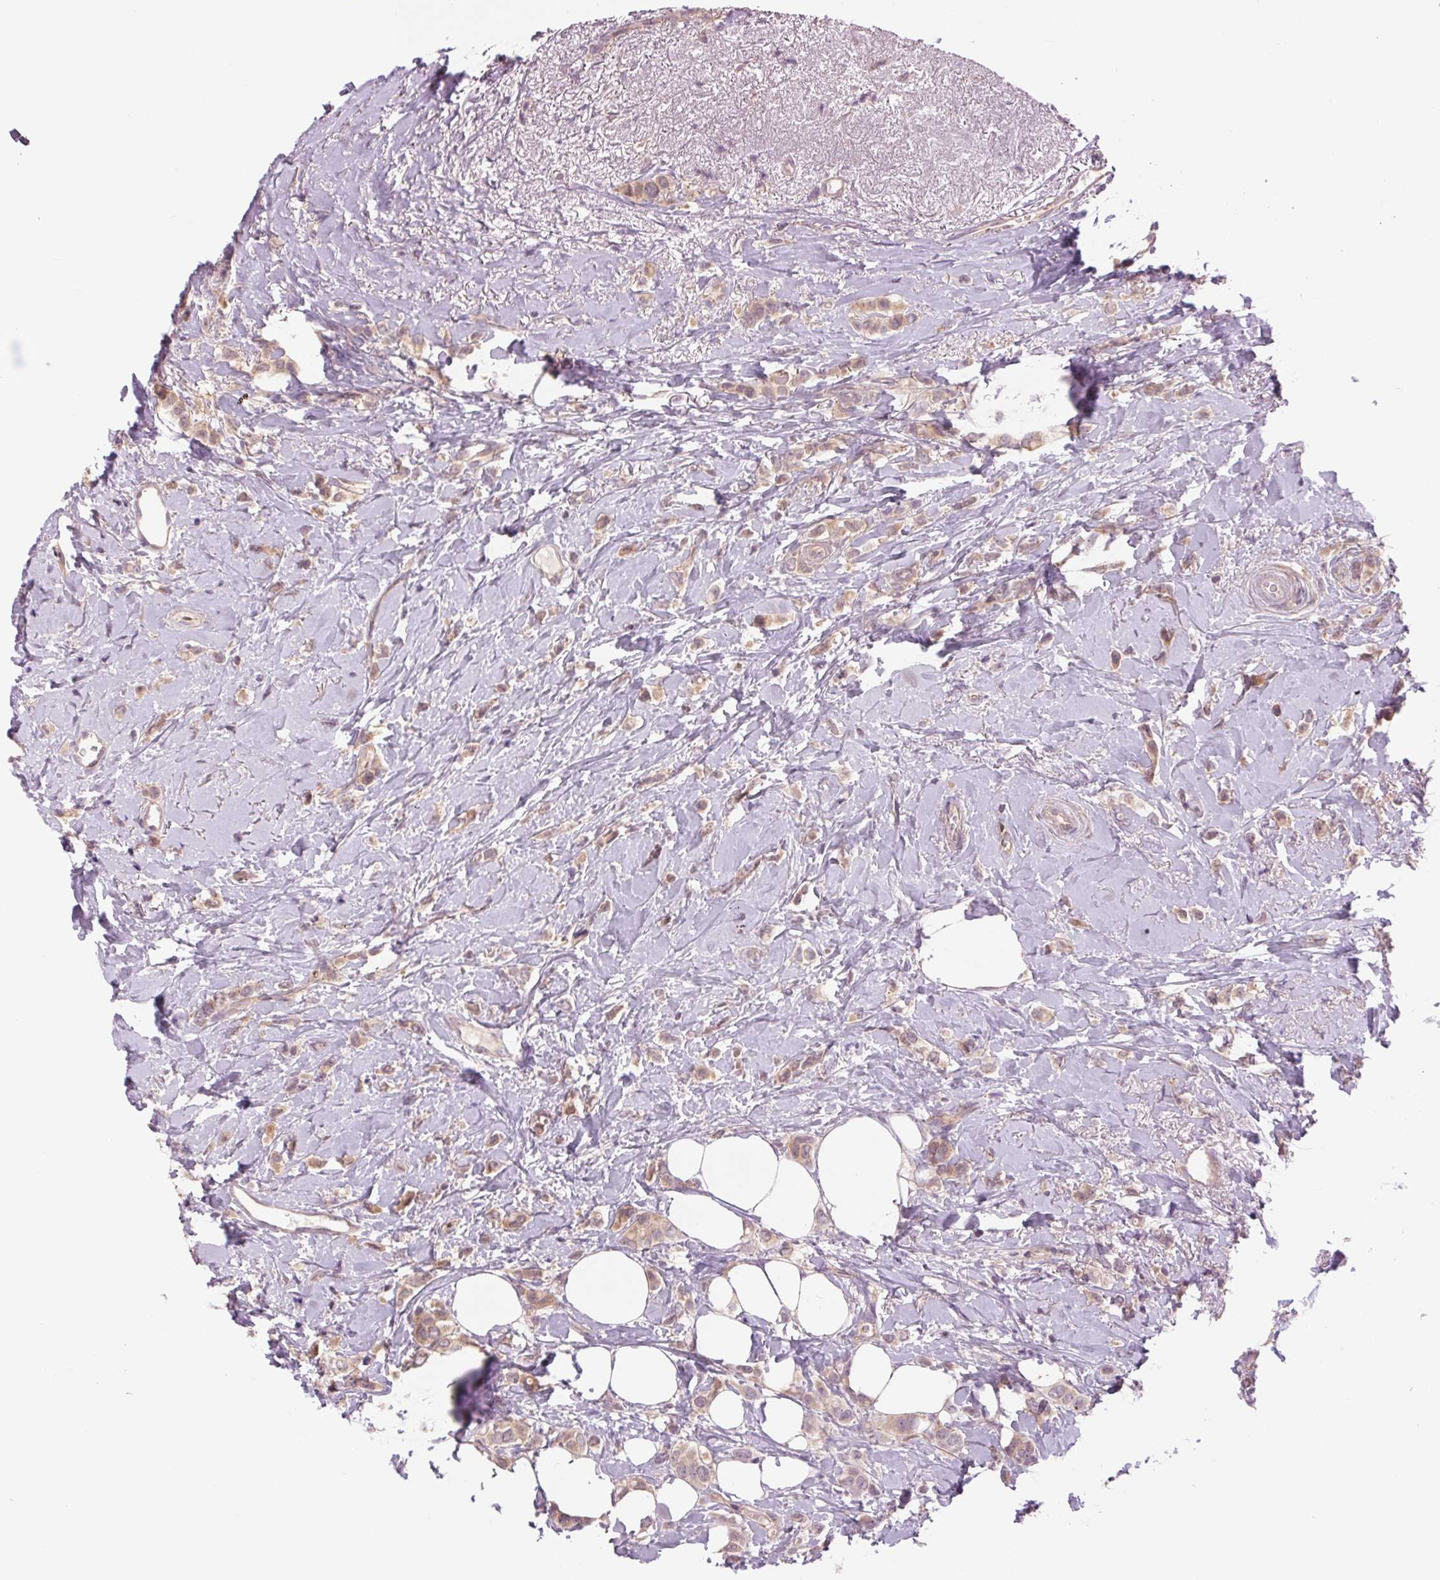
{"staining": {"intensity": "weak", "quantity": ">75%", "location": "cytoplasmic/membranous"}, "tissue": "breast cancer", "cell_type": "Tumor cells", "image_type": "cancer", "snomed": [{"axis": "morphology", "description": "Lobular carcinoma"}, {"axis": "topography", "description": "Breast"}], "caption": "Immunohistochemistry (IHC) of human breast cancer reveals low levels of weak cytoplasmic/membranous positivity in about >75% of tumor cells. (DAB (3,3'-diaminobenzidine) = brown stain, brightfield microscopy at high magnification).", "gene": "SH3RF2", "patient": {"sex": "female", "age": 66}}